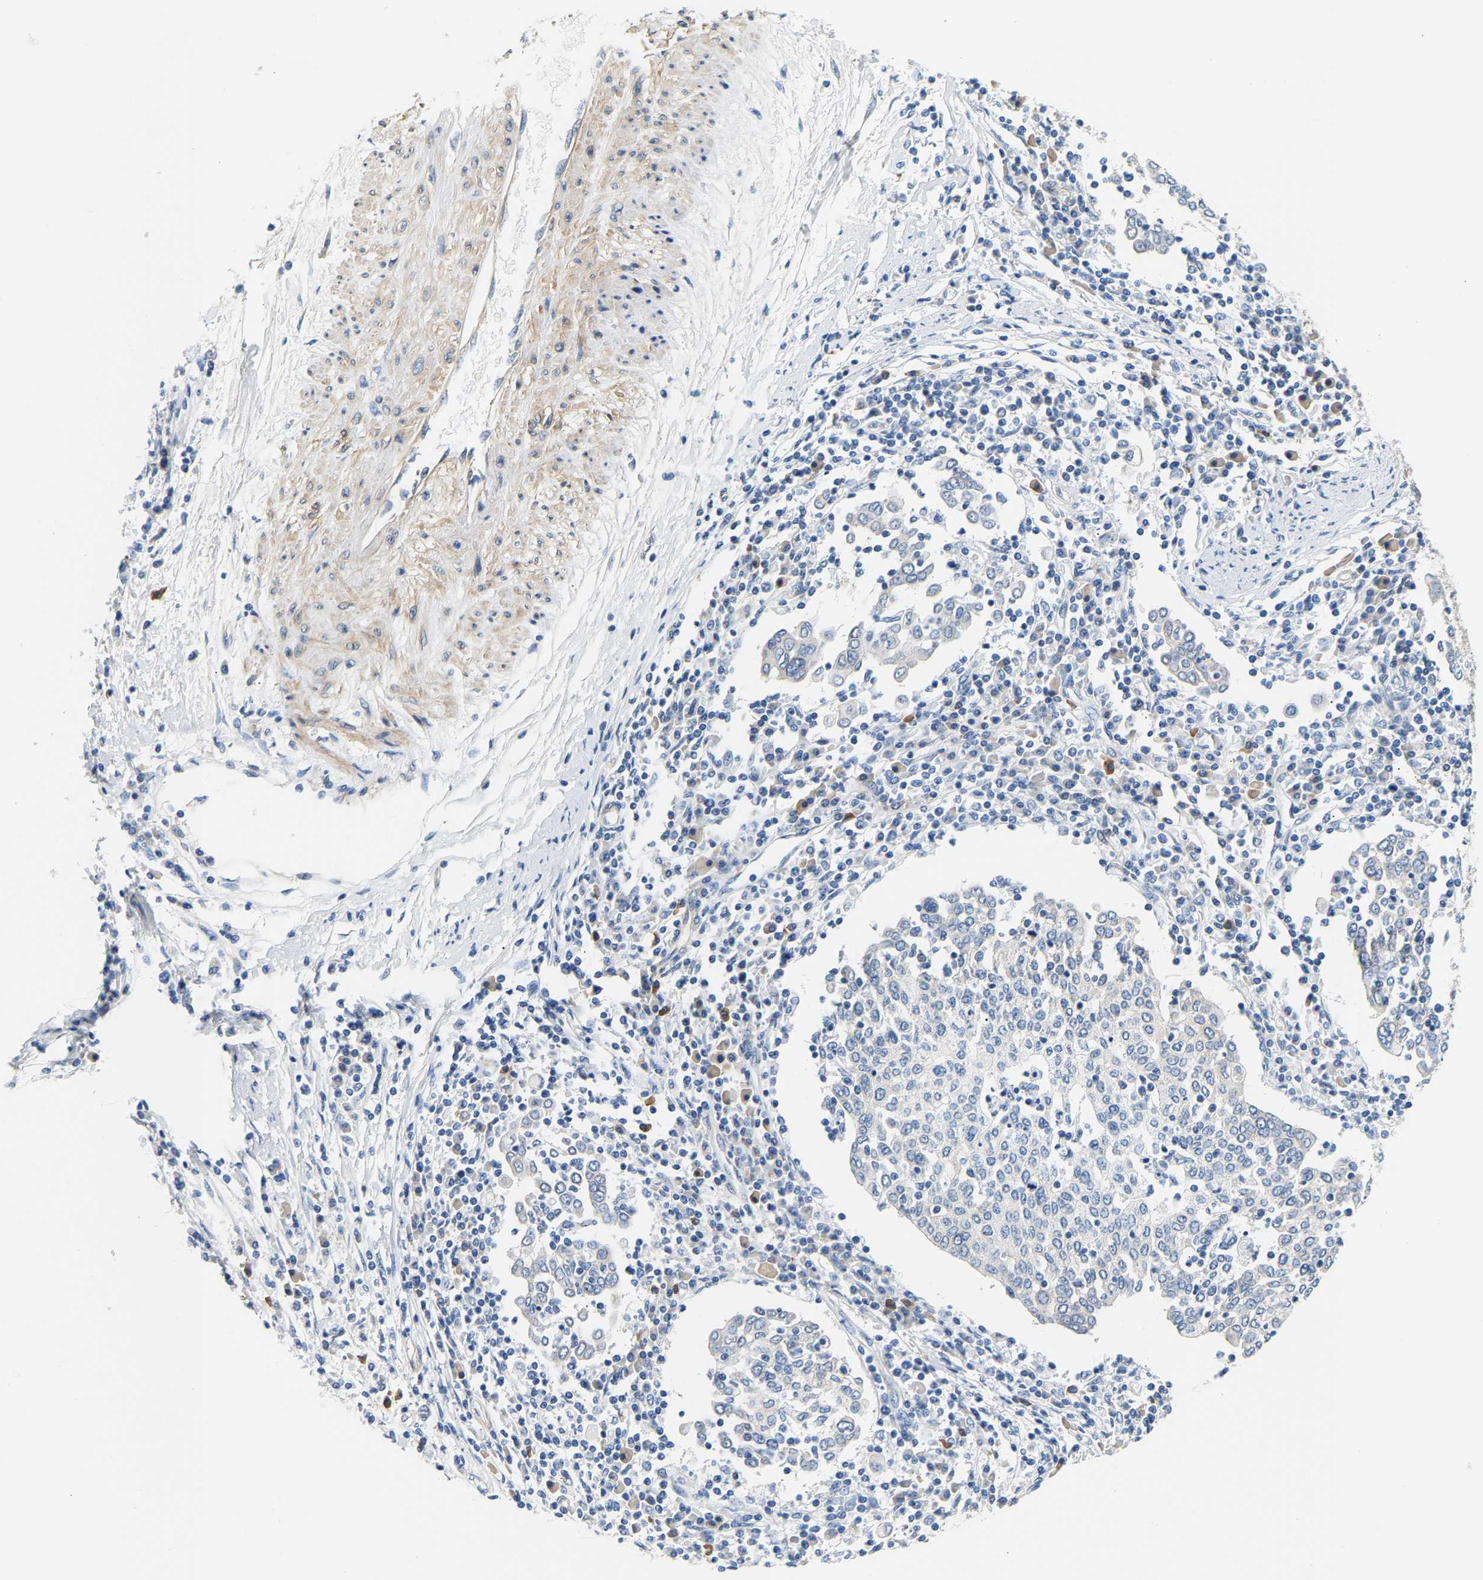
{"staining": {"intensity": "negative", "quantity": "none", "location": "none"}, "tissue": "cervical cancer", "cell_type": "Tumor cells", "image_type": "cancer", "snomed": [{"axis": "morphology", "description": "Squamous cell carcinoma, NOS"}, {"axis": "topography", "description": "Cervix"}], "caption": "High magnification brightfield microscopy of cervical cancer (squamous cell carcinoma) stained with DAB (3,3'-diaminobenzidine) (brown) and counterstained with hematoxylin (blue): tumor cells show no significant positivity.", "gene": "PAWR", "patient": {"sex": "female", "age": 40}}